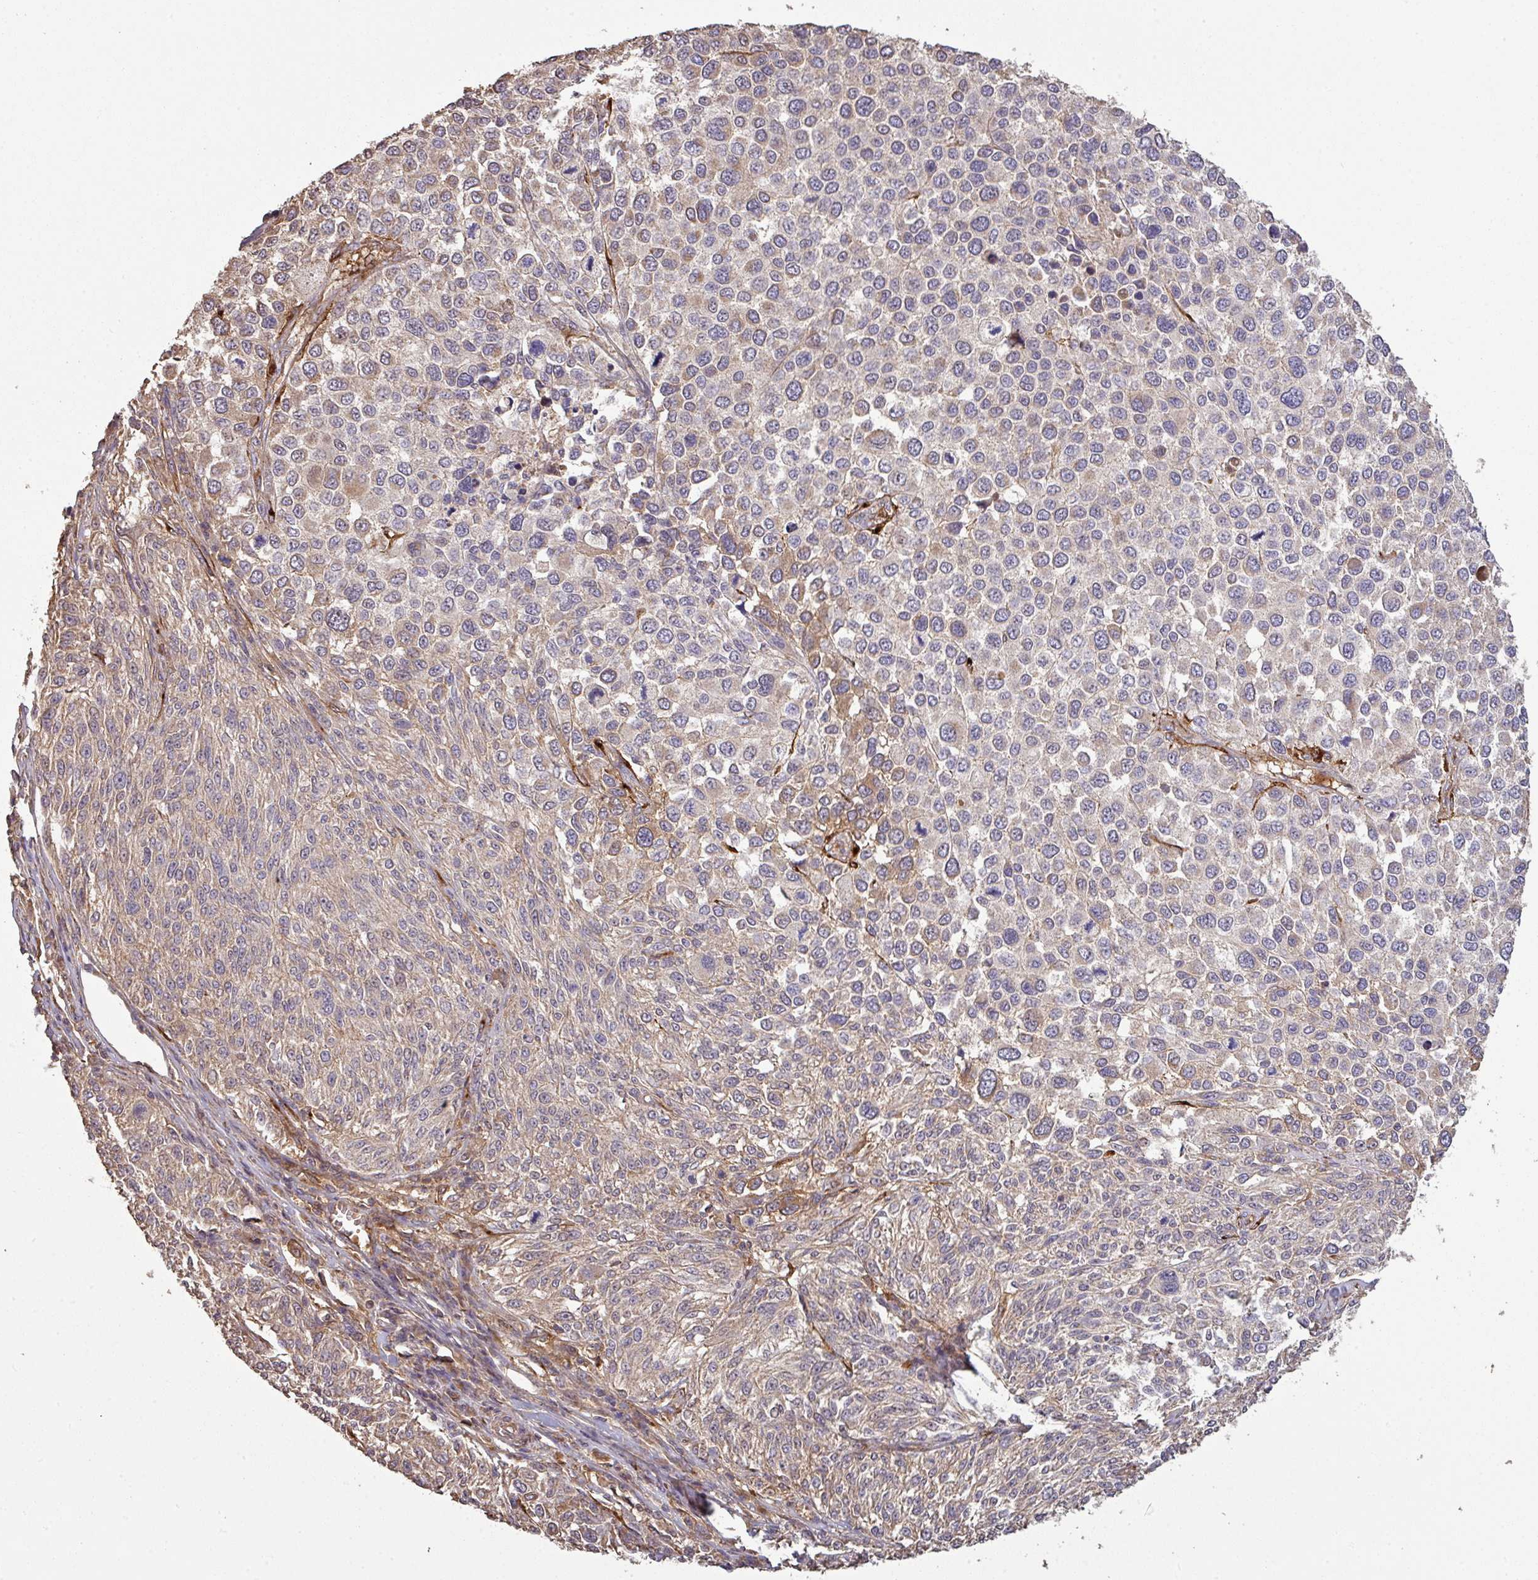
{"staining": {"intensity": "moderate", "quantity": "<25%", "location": "cytoplasmic/membranous"}, "tissue": "melanoma", "cell_type": "Tumor cells", "image_type": "cancer", "snomed": [{"axis": "morphology", "description": "Malignant melanoma, NOS"}, {"axis": "topography", "description": "Skin of trunk"}], "caption": "This histopathology image displays melanoma stained with IHC to label a protein in brown. The cytoplasmic/membranous of tumor cells show moderate positivity for the protein. Nuclei are counter-stained blue.", "gene": "ISLR", "patient": {"sex": "male", "age": 71}}